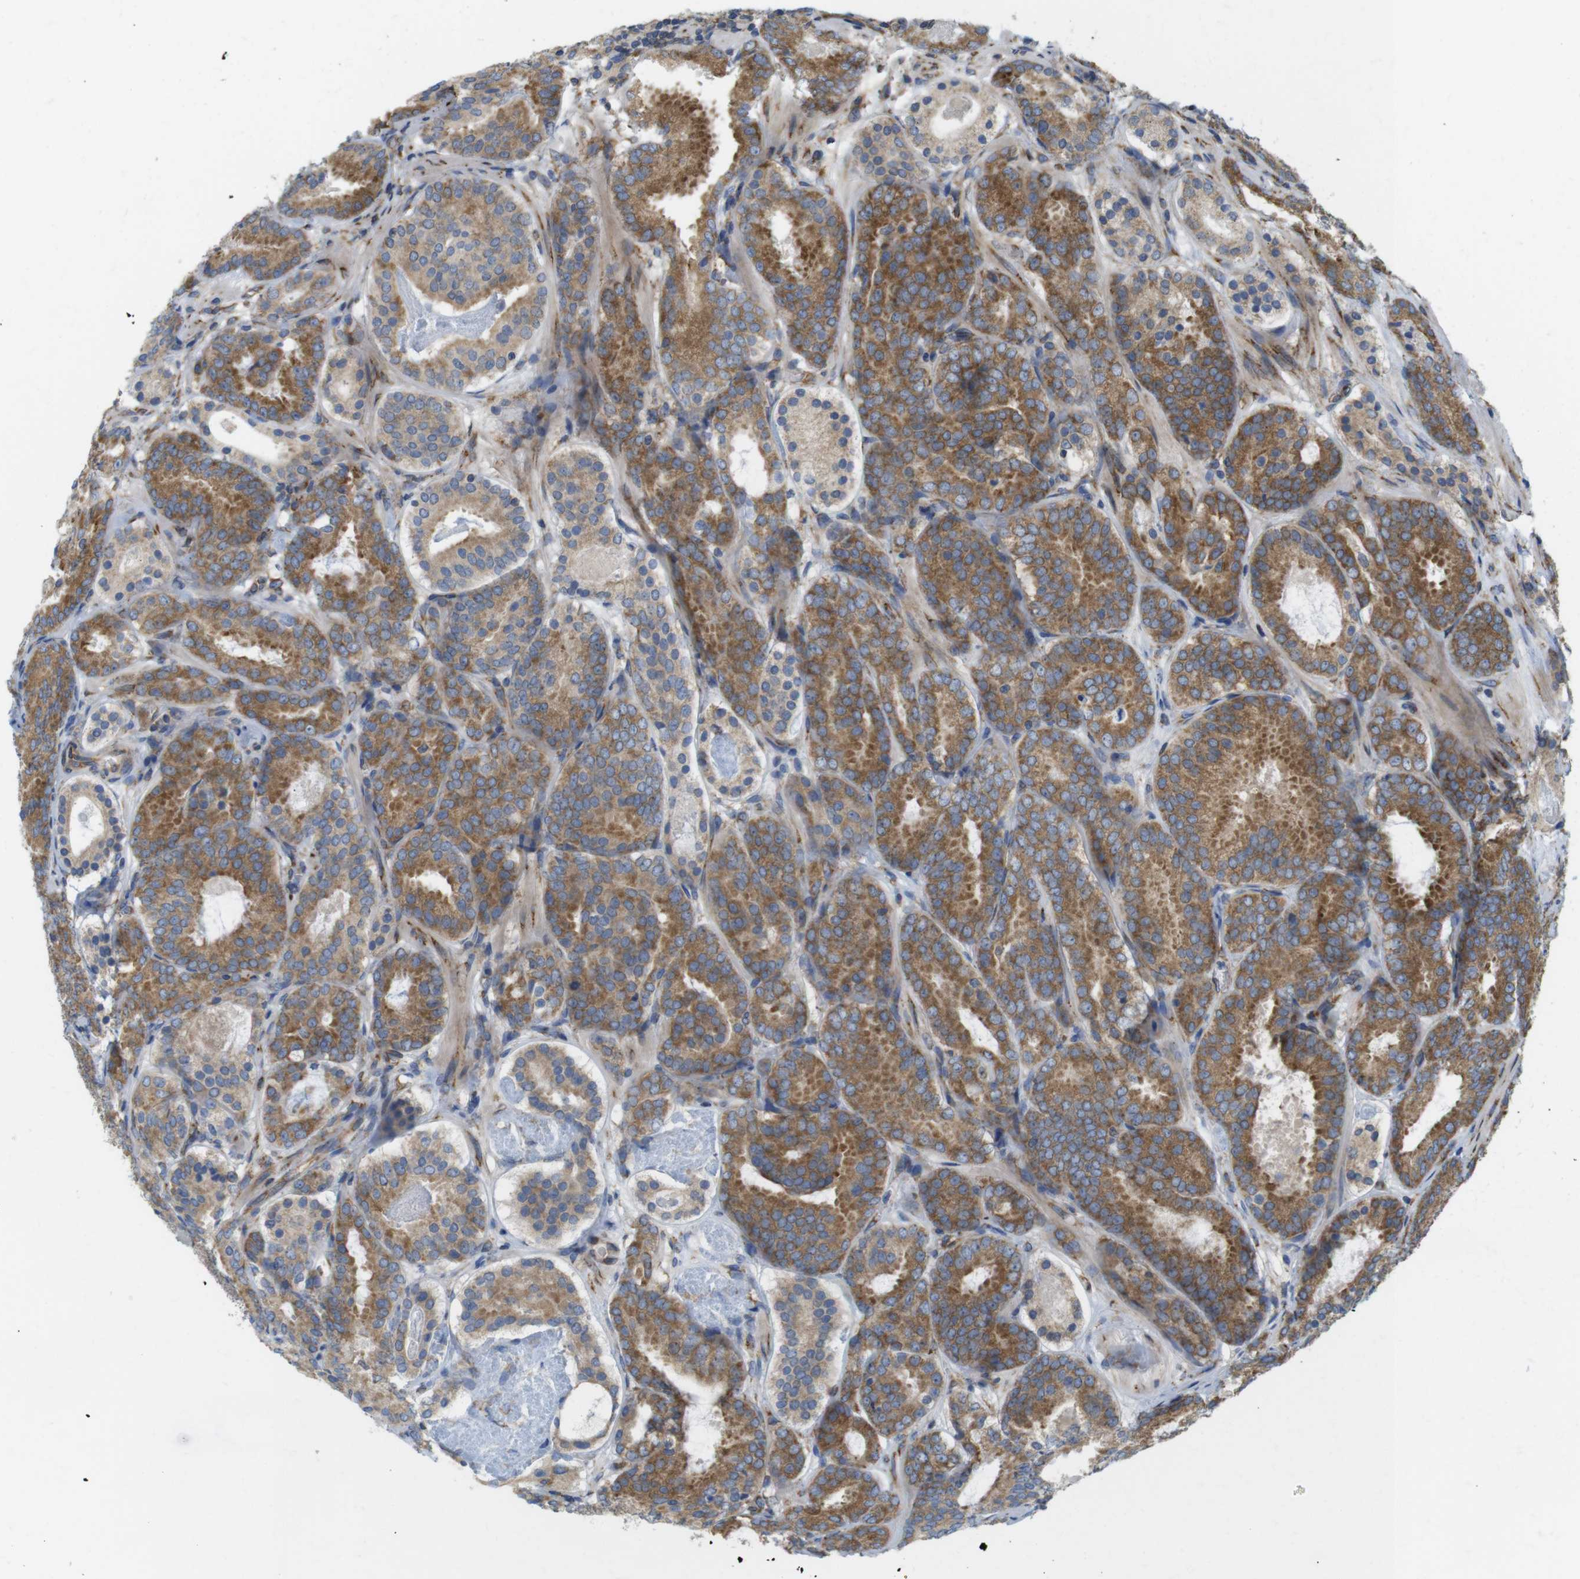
{"staining": {"intensity": "strong", "quantity": "25%-75%", "location": "cytoplasmic/membranous"}, "tissue": "prostate cancer", "cell_type": "Tumor cells", "image_type": "cancer", "snomed": [{"axis": "morphology", "description": "Adenocarcinoma, Low grade"}, {"axis": "topography", "description": "Prostate"}], "caption": "Human prostate cancer (adenocarcinoma (low-grade)) stained for a protein (brown) shows strong cytoplasmic/membranous positive staining in approximately 25%-75% of tumor cells.", "gene": "PCNX2", "patient": {"sex": "male", "age": 69}}